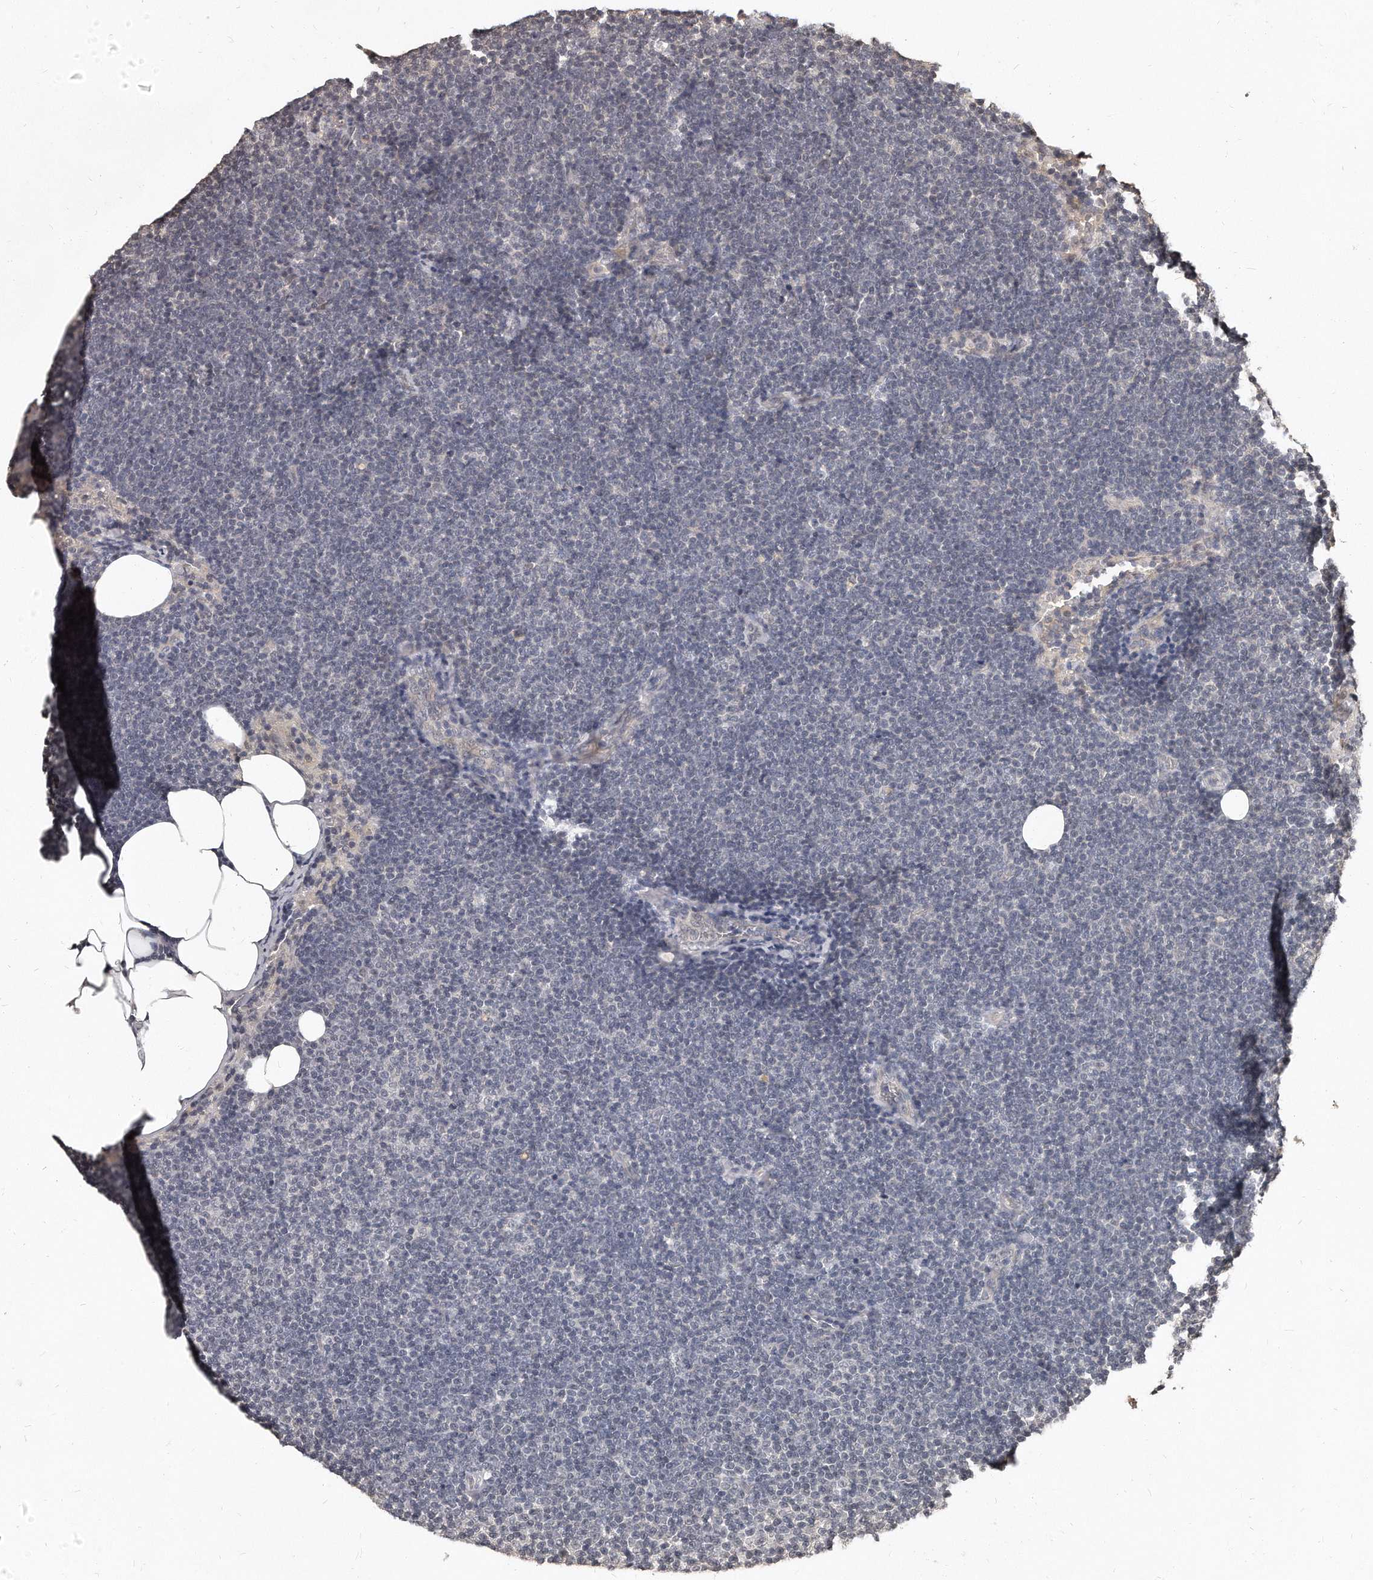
{"staining": {"intensity": "negative", "quantity": "none", "location": "none"}, "tissue": "lymphoma", "cell_type": "Tumor cells", "image_type": "cancer", "snomed": [{"axis": "morphology", "description": "Malignant lymphoma, non-Hodgkin's type, Low grade"}, {"axis": "topography", "description": "Lymph node"}], "caption": "An immunohistochemistry (IHC) histopathology image of low-grade malignant lymphoma, non-Hodgkin's type is shown. There is no staining in tumor cells of low-grade malignant lymphoma, non-Hodgkin's type.", "gene": "GRB10", "patient": {"sex": "female", "age": 53}}